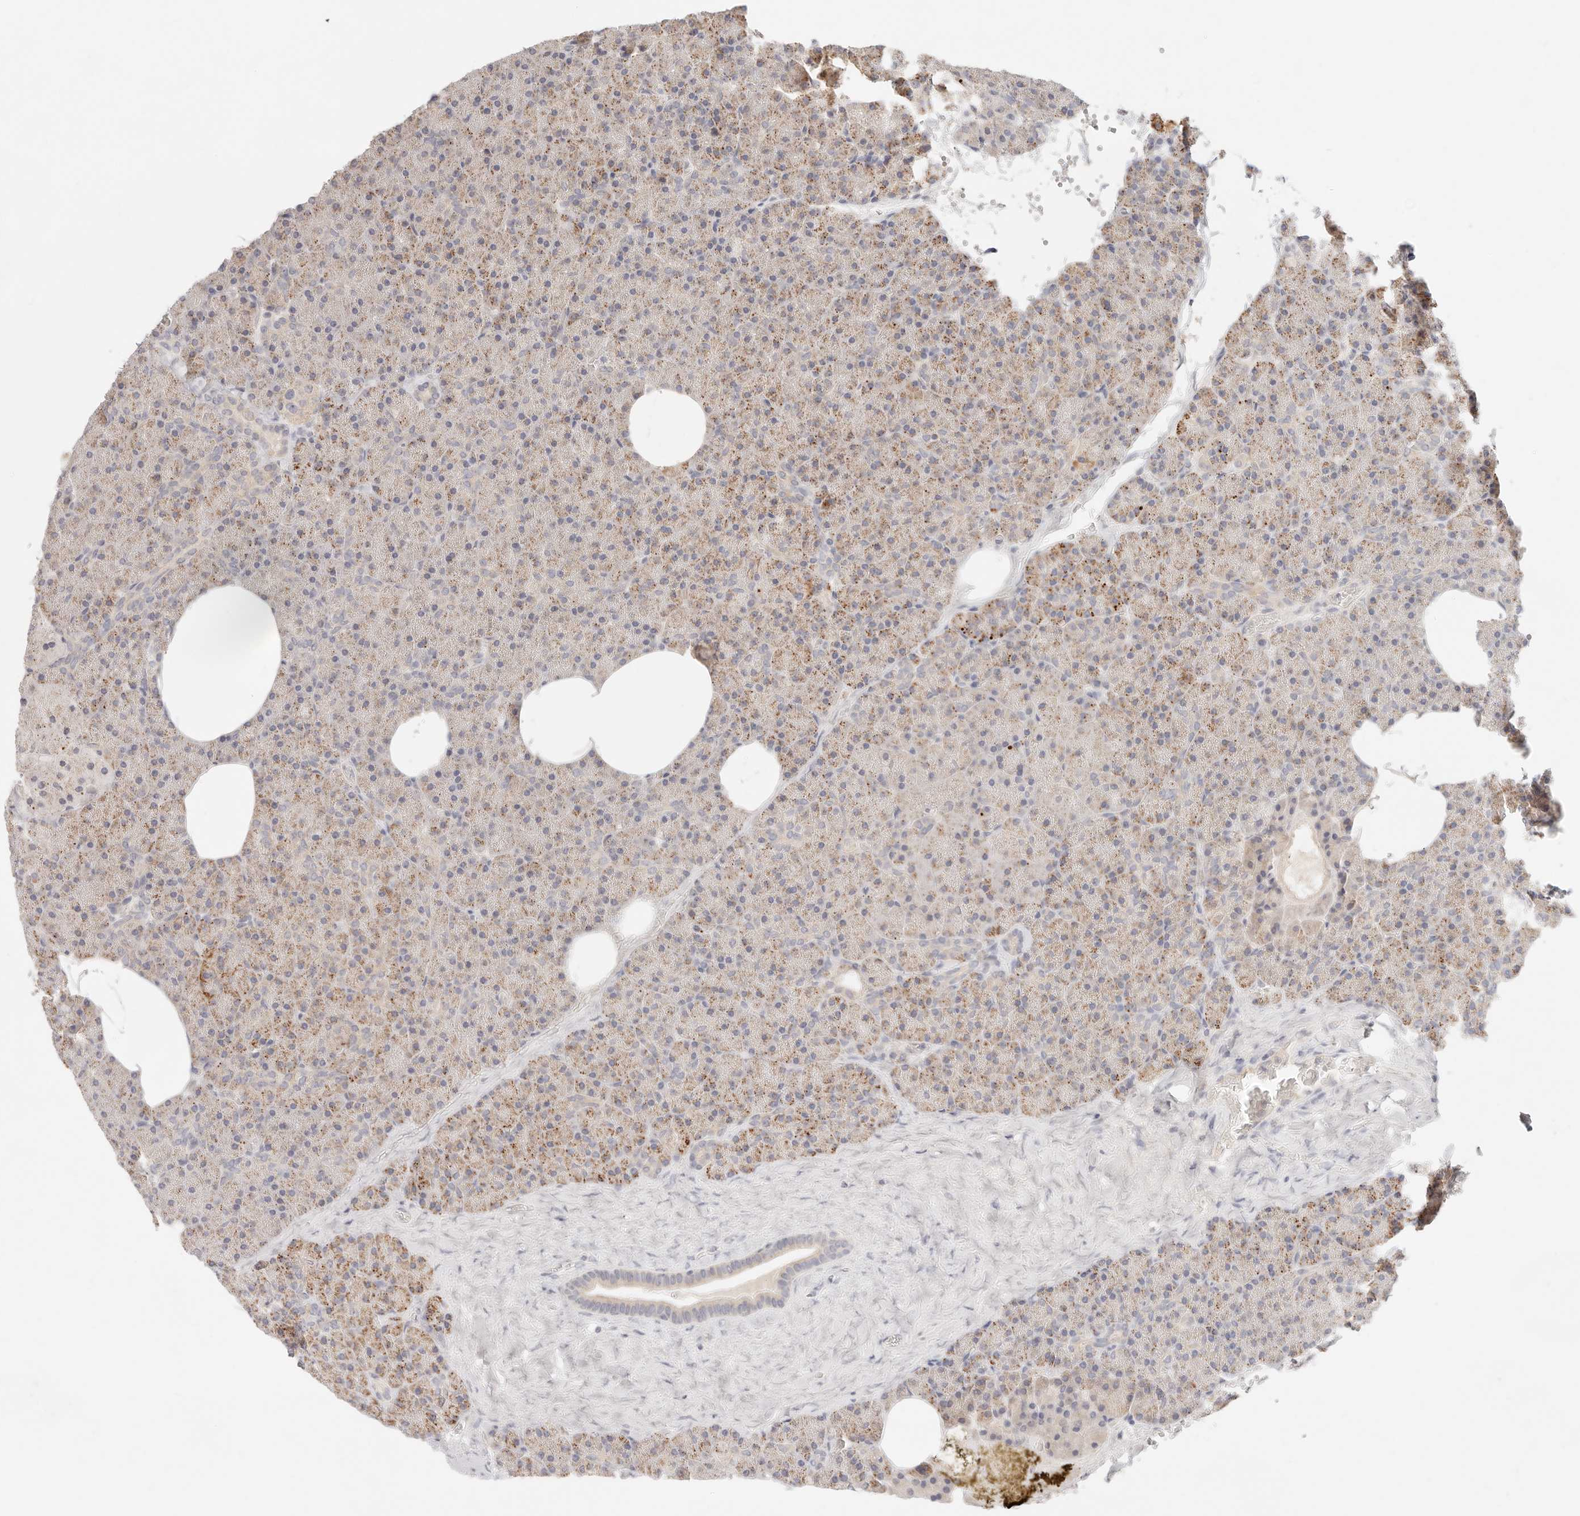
{"staining": {"intensity": "moderate", "quantity": "25%-75%", "location": "cytoplasmic/membranous"}, "tissue": "pancreas", "cell_type": "Exocrine glandular cells", "image_type": "normal", "snomed": [{"axis": "morphology", "description": "Normal tissue, NOS"}, {"axis": "morphology", "description": "Carcinoid, malignant, NOS"}, {"axis": "topography", "description": "Pancreas"}], "caption": "Exocrine glandular cells show medium levels of moderate cytoplasmic/membranous expression in about 25%-75% of cells in normal human pancreas. (Brightfield microscopy of DAB IHC at high magnification).", "gene": "SPHK1", "patient": {"sex": "female", "age": 35}}